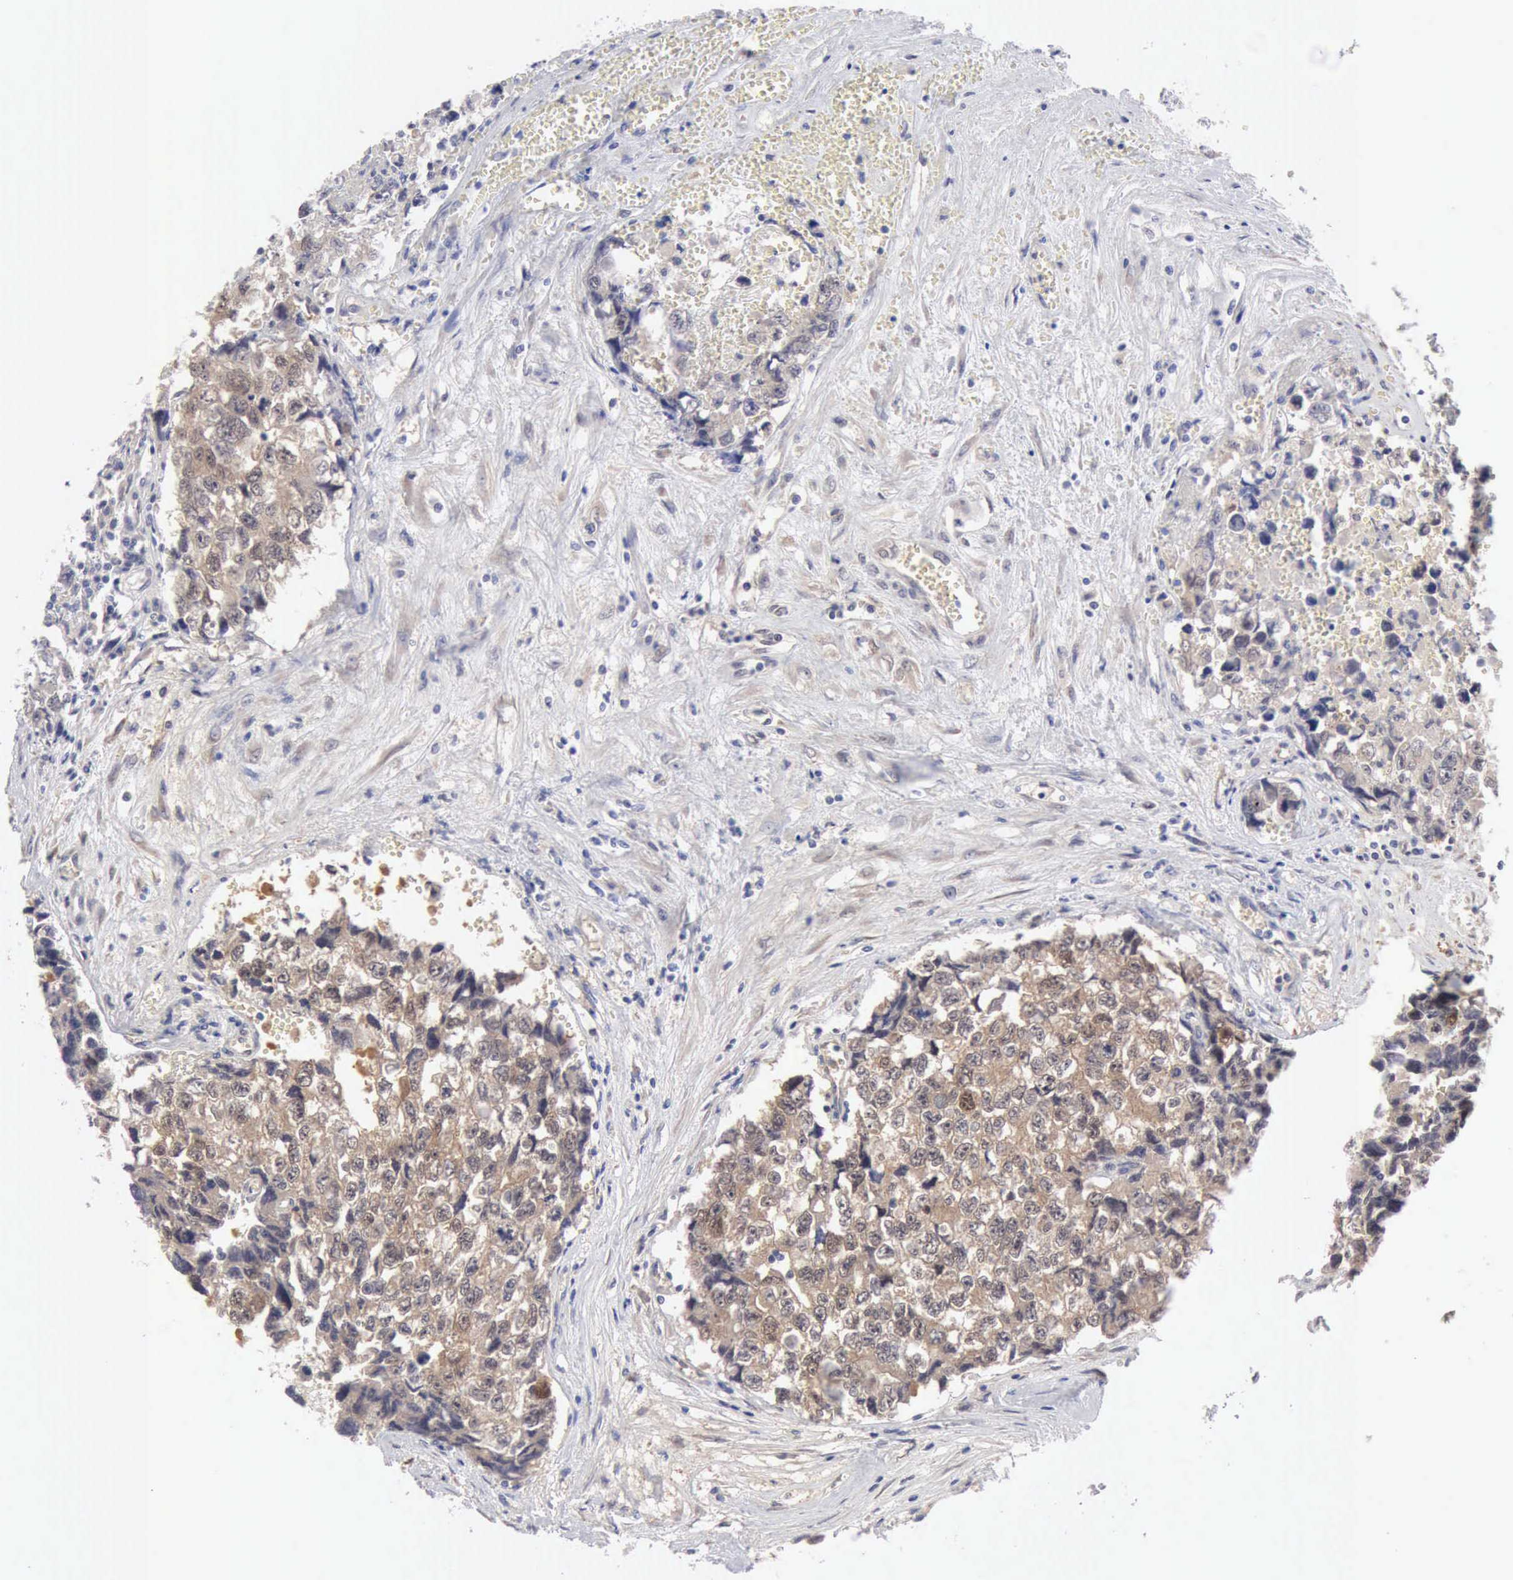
{"staining": {"intensity": "moderate", "quantity": ">75%", "location": "cytoplasmic/membranous"}, "tissue": "testis cancer", "cell_type": "Tumor cells", "image_type": "cancer", "snomed": [{"axis": "morphology", "description": "Carcinoma, Embryonal, NOS"}, {"axis": "topography", "description": "Testis"}], "caption": "DAB (3,3'-diaminobenzidine) immunohistochemical staining of testis cancer (embryonal carcinoma) shows moderate cytoplasmic/membranous protein expression in about >75% of tumor cells.", "gene": "PTGR2", "patient": {"sex": "male", "age": 31}}